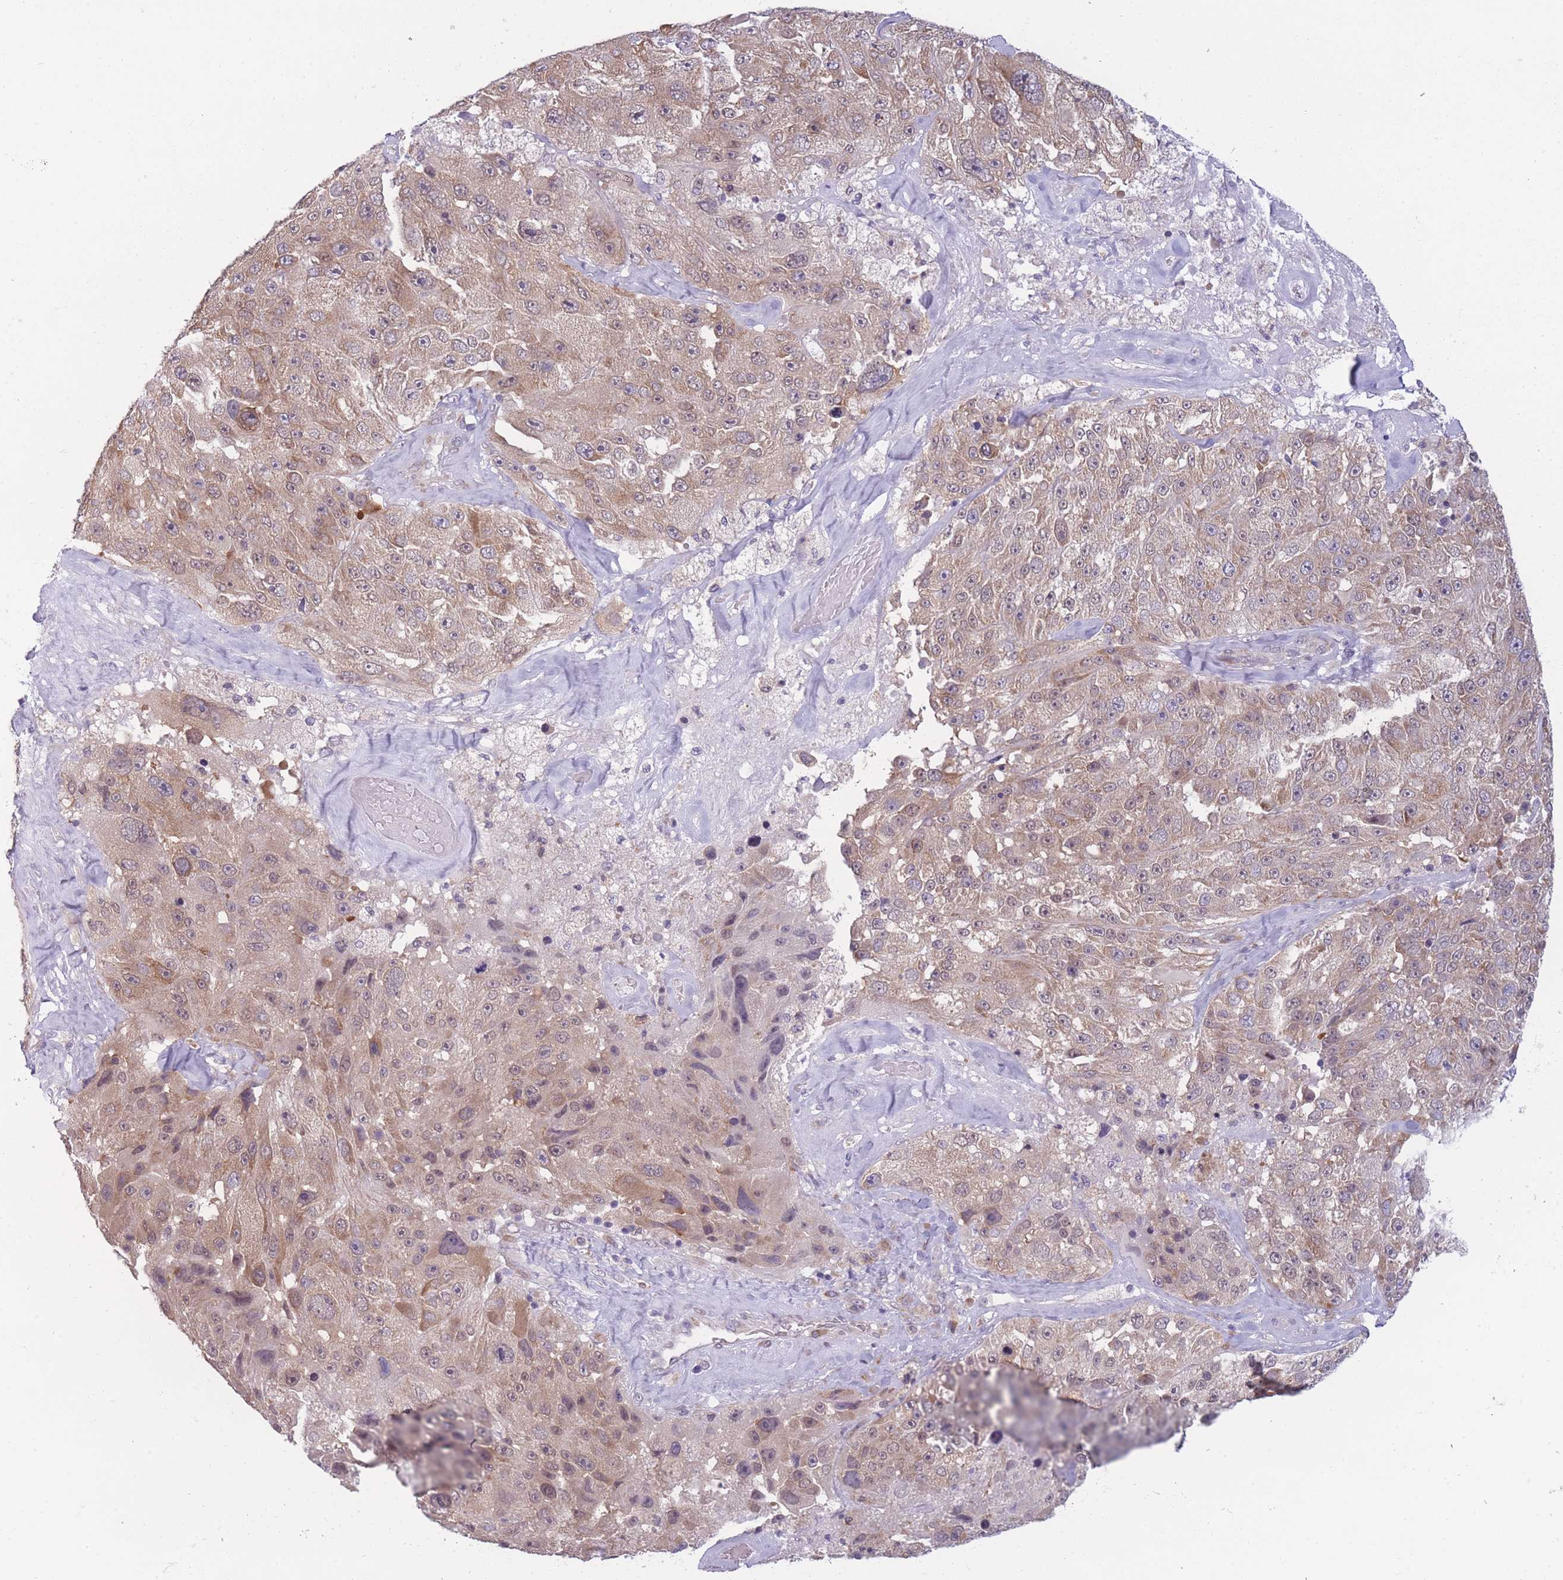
{"staining": {"intensity": "moderate", "quantity": ">75%", "location": "cytoplasmic/membranous,nuclear"}, "tissue": "melanoma", "cell_type": "Tumor cells", "image_type": "cancer", "snomed": [{"axis": "morphology", "description": "Malignant melanoma, Metastatic site"}, {"axis": "topography", "description": "Lymph node"}], "caption": "Immunohistochemical staining of human malignant melanoma (metastatic site) exhibits medium levels of moderate cytoplasmic/membranous and nuclear positivity in approximately >75% of tumor cells.", "gene": "TMEM121", "patient": {"sex": "male", "age": 62}}